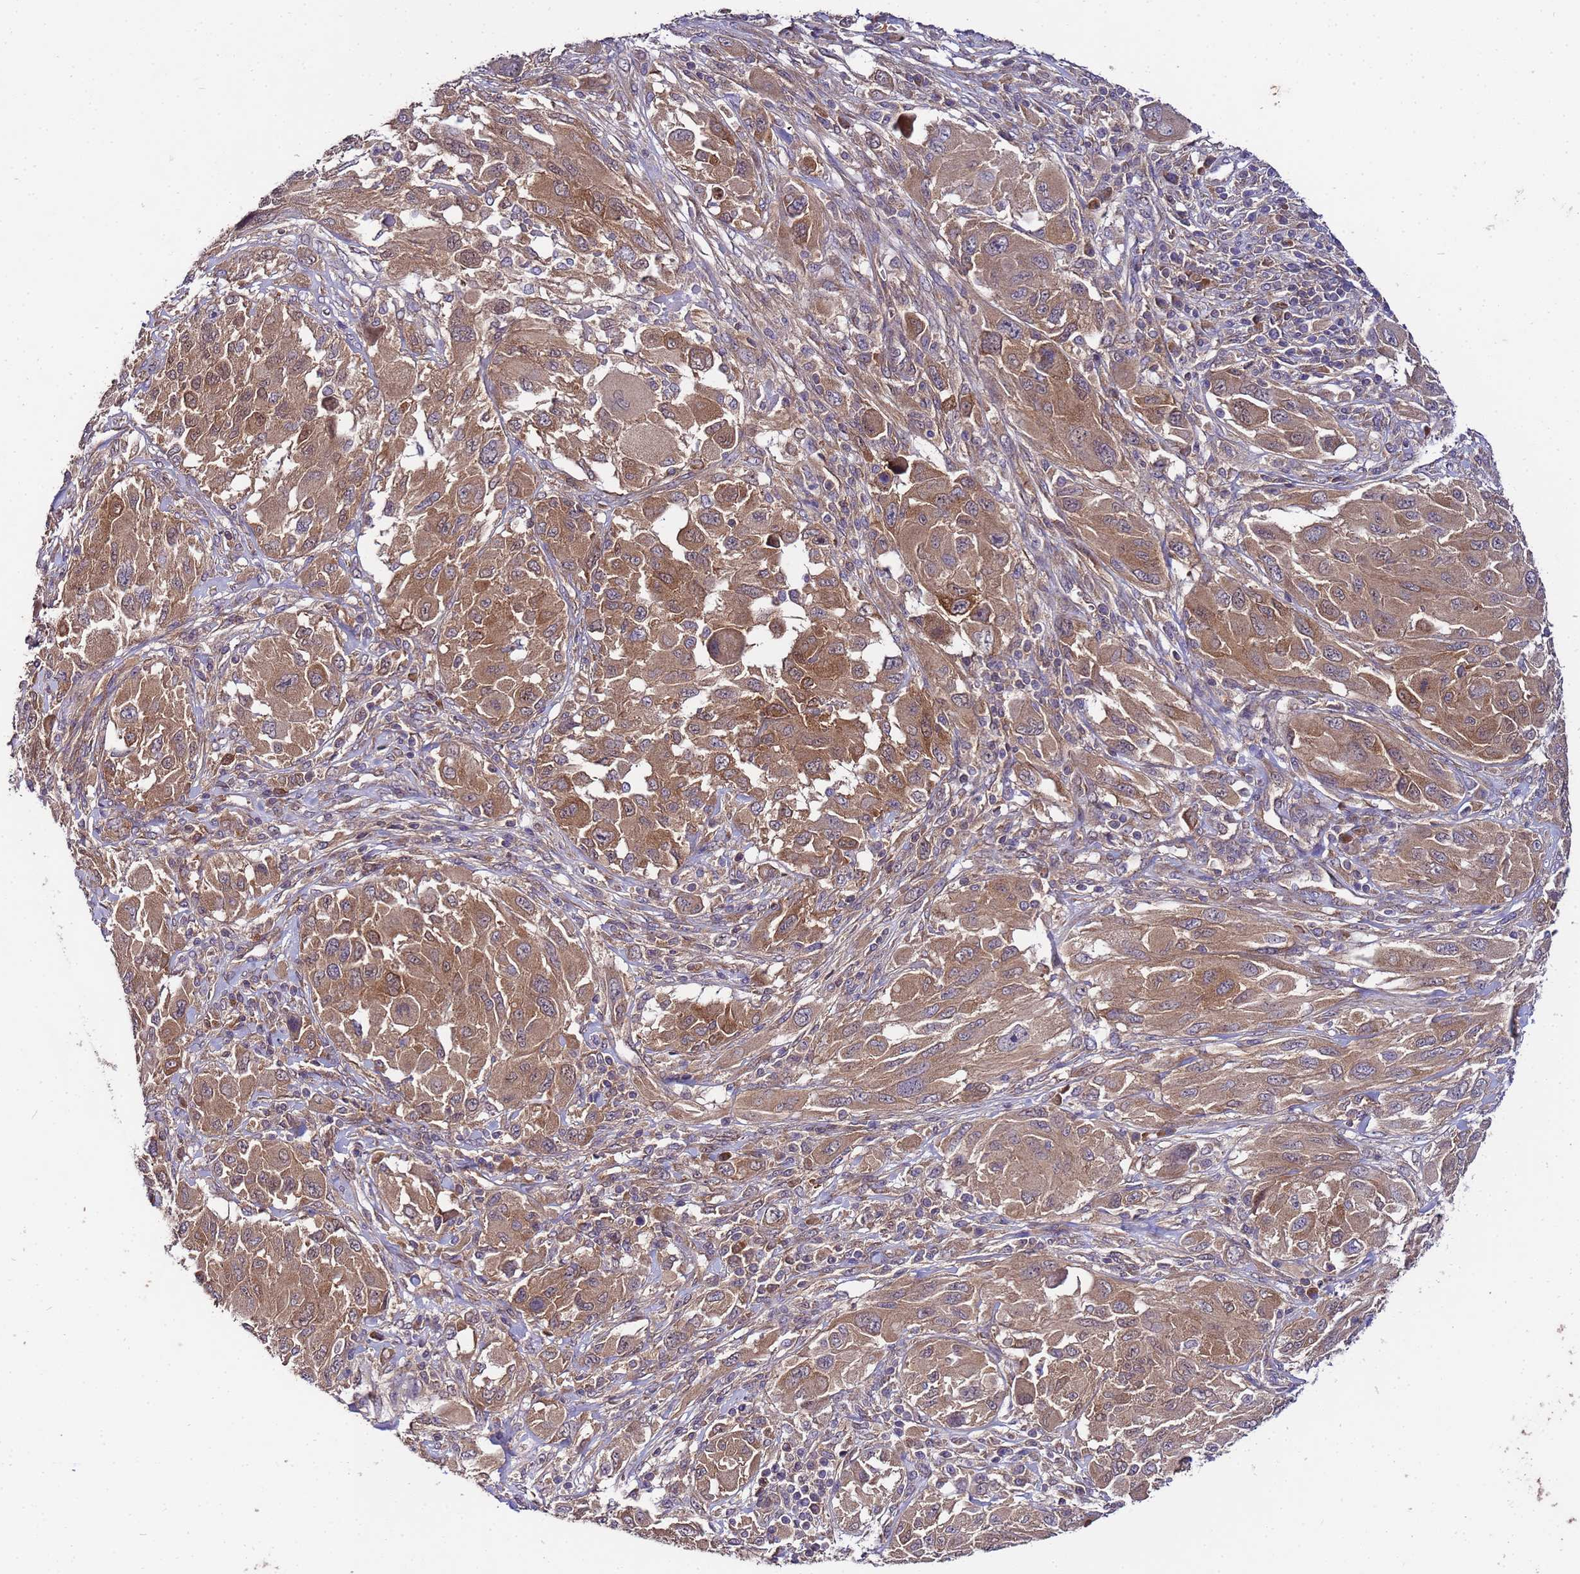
{"staining": {"intensity": "moderate", "quantity": ">75%", "location": "cytoplasmic/membranous"}, "tissue": "melanoma", "cell_type": "Tumor cells", "image_type": "cancer", "snomed": [{"axis": "morphology", "description": "Malignant melanoma, NOS"}, {"axis": "topography", "description": "Skin"}], "caption": "DAB (3,3'-diaminobenzidine) immunohistochemical staining of human malignant melanoma reveals moderate cytoplasmic/membranous protein positivity in about >75% of tumor cells. The staining is performed using DAB (3,3'-diaminobenzidine) brown chromogen to label protein expression. The nuclei are counter-stained blue using hematoxylin.", "gene": "GSPT2", "patient": {"sex": "female", "age": 91}}